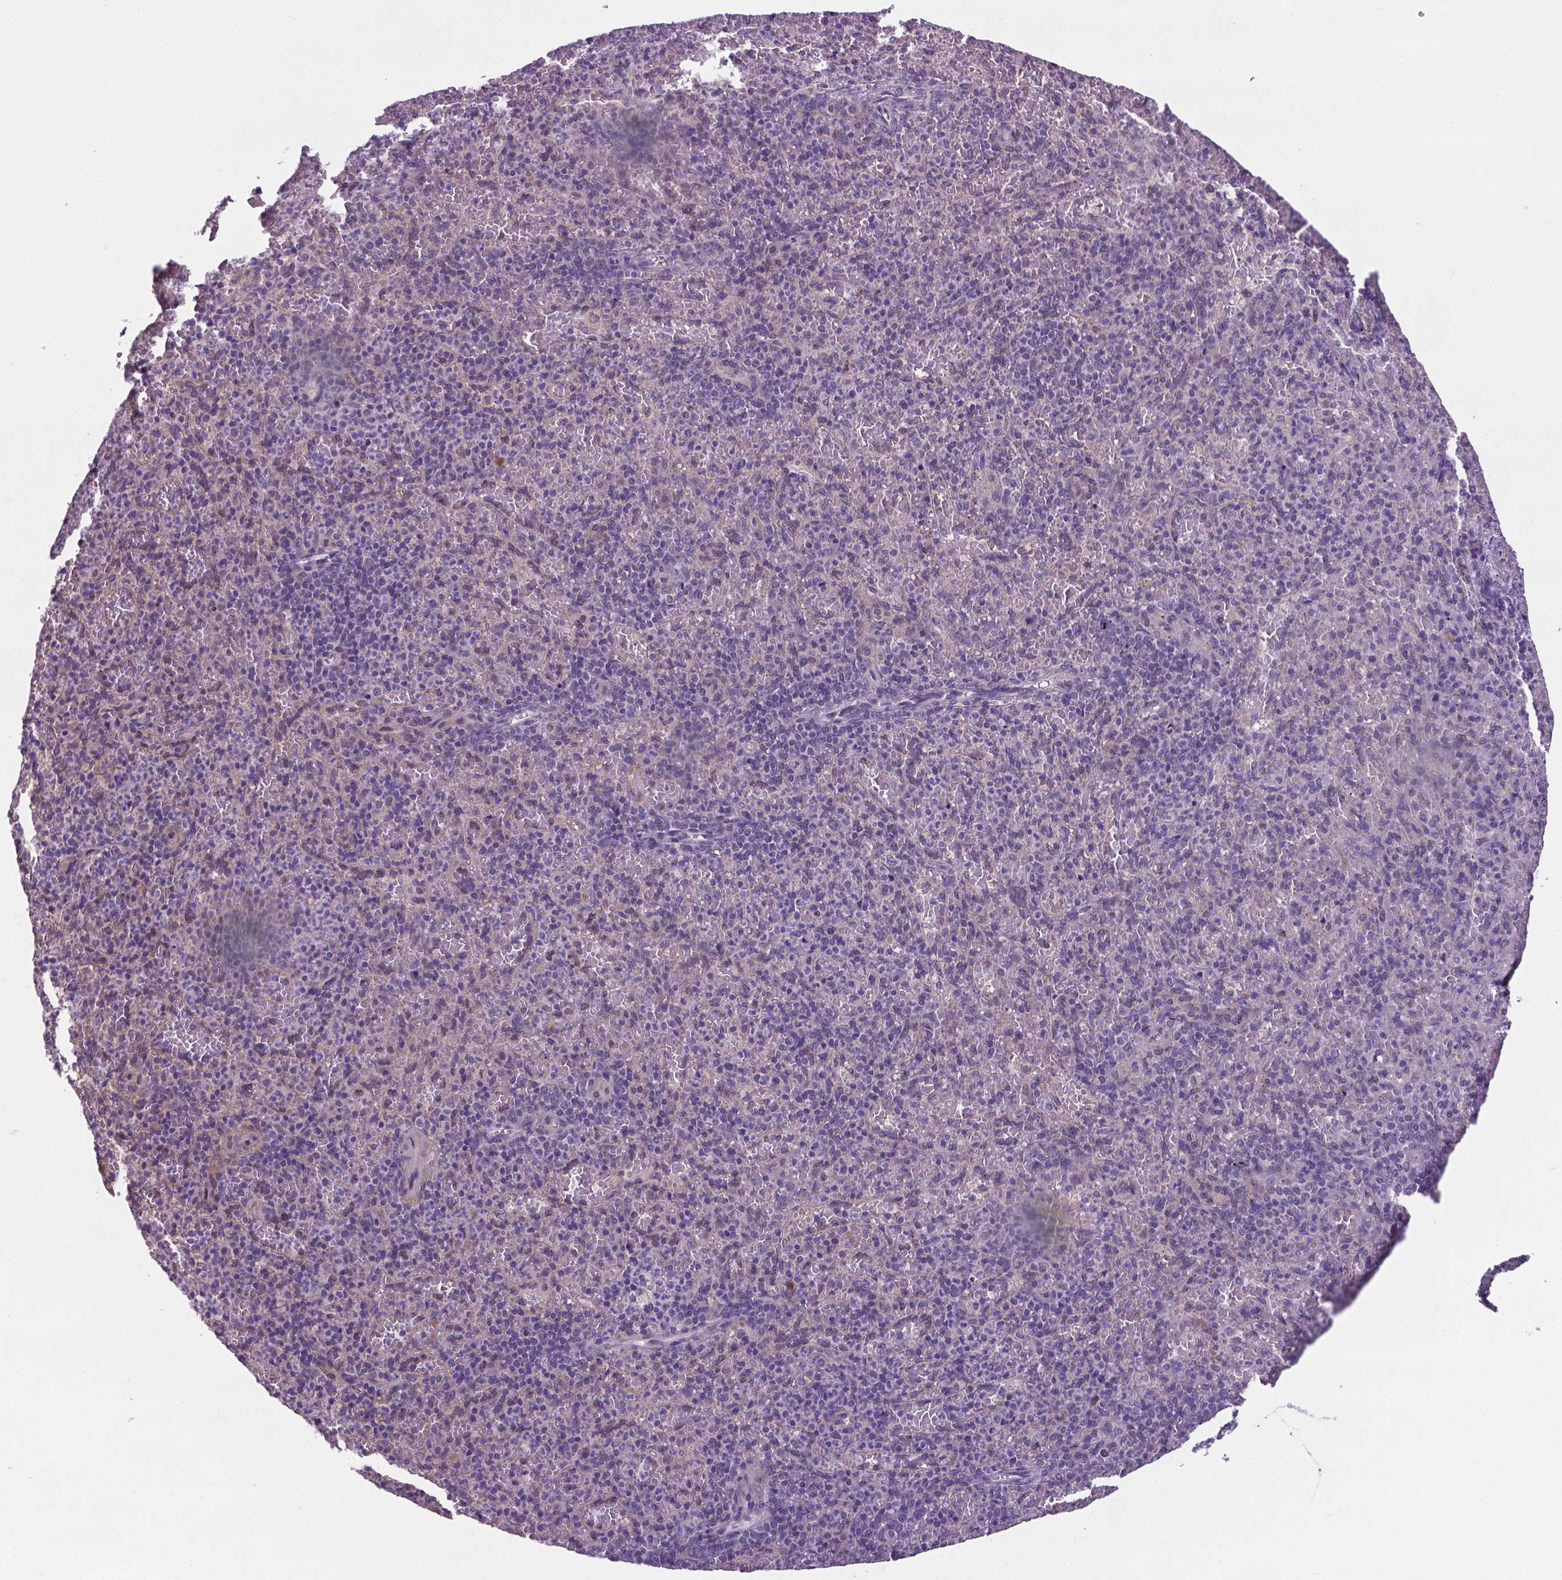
{"staining": {"intensity": "negative", "quantity": "none", "location": "none"}, "tissue": "spleen", "cell_type": "Cells in red pulp", "image_type": "normal", "snomed": [{"axis": "morphology", "description": "Normal tissue, NOS"}, {"axis": "topography", "description": "Spleen"}], "caption": "IHC of benign spleen demonstrates no positivity in cells in red pulp. Nuclei are stained in blue.", "gene": "GPR63", "patient": {"sex": "female", "age": 74}}